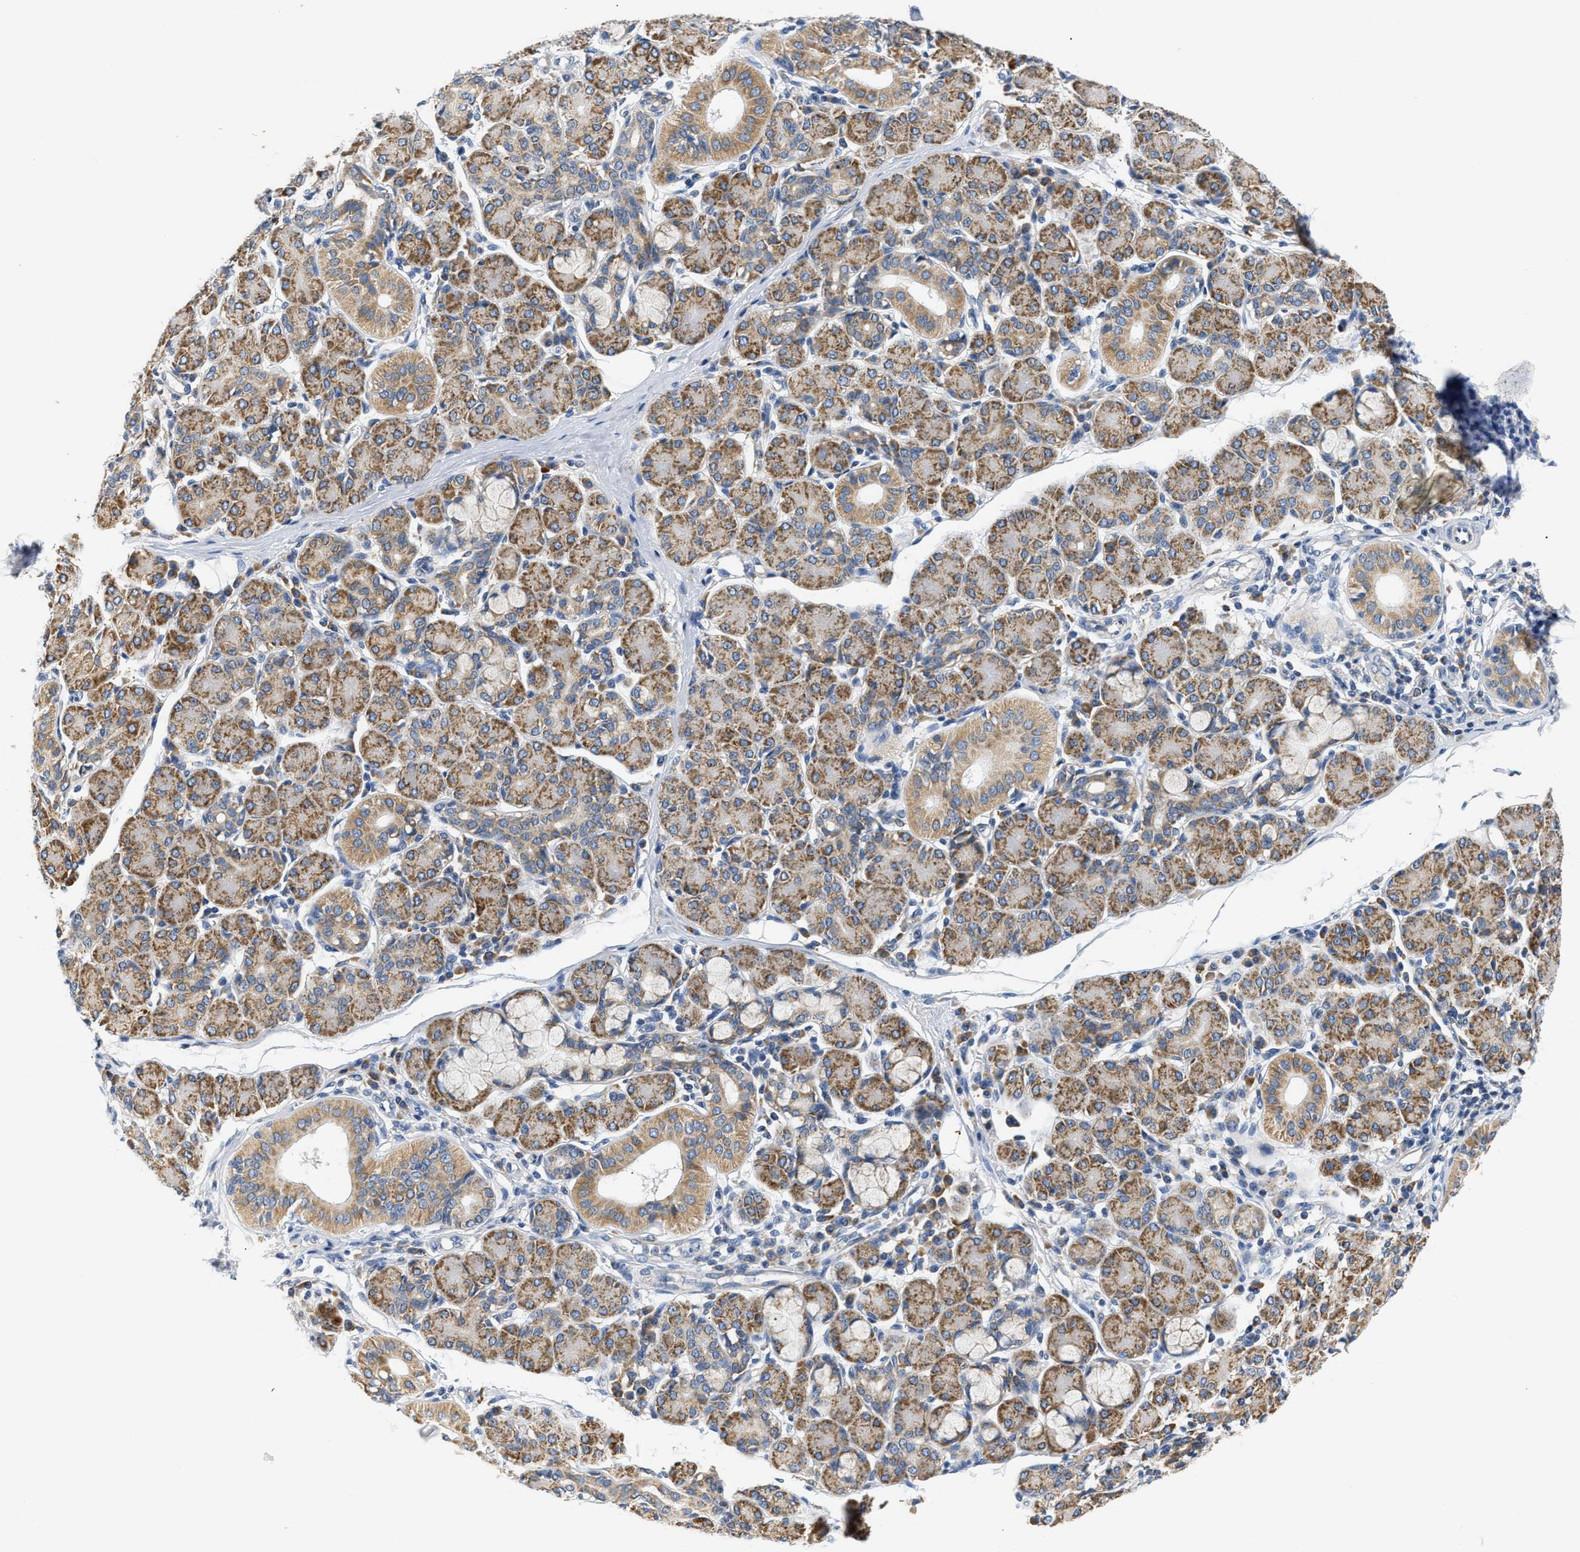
{"staining": {"intensity": "moderate", "quantity": "25%-75%", "location": "cytoplasmic/membranous"}, "tissue": "salivary gland", "cell_type": "Glandular cells", "image_type": "normal", "snomed": [{"axis": "morphology", "description": "Normal tissue, NOS"}, {"axis": "morphology", "description": "Inflammation, NOS"}, {"axis": "topography", "description": "Lymph node"}, {"axis": "topography", "description": "Salivary gland"}], "caption": "A brown stain shows moderate cytoplasmic/membranous staining of a protein in glandular cells of unremarkable human salivary gland.", "gene": "HDHD3", "patient": {"sex": "male", "age": 3}}